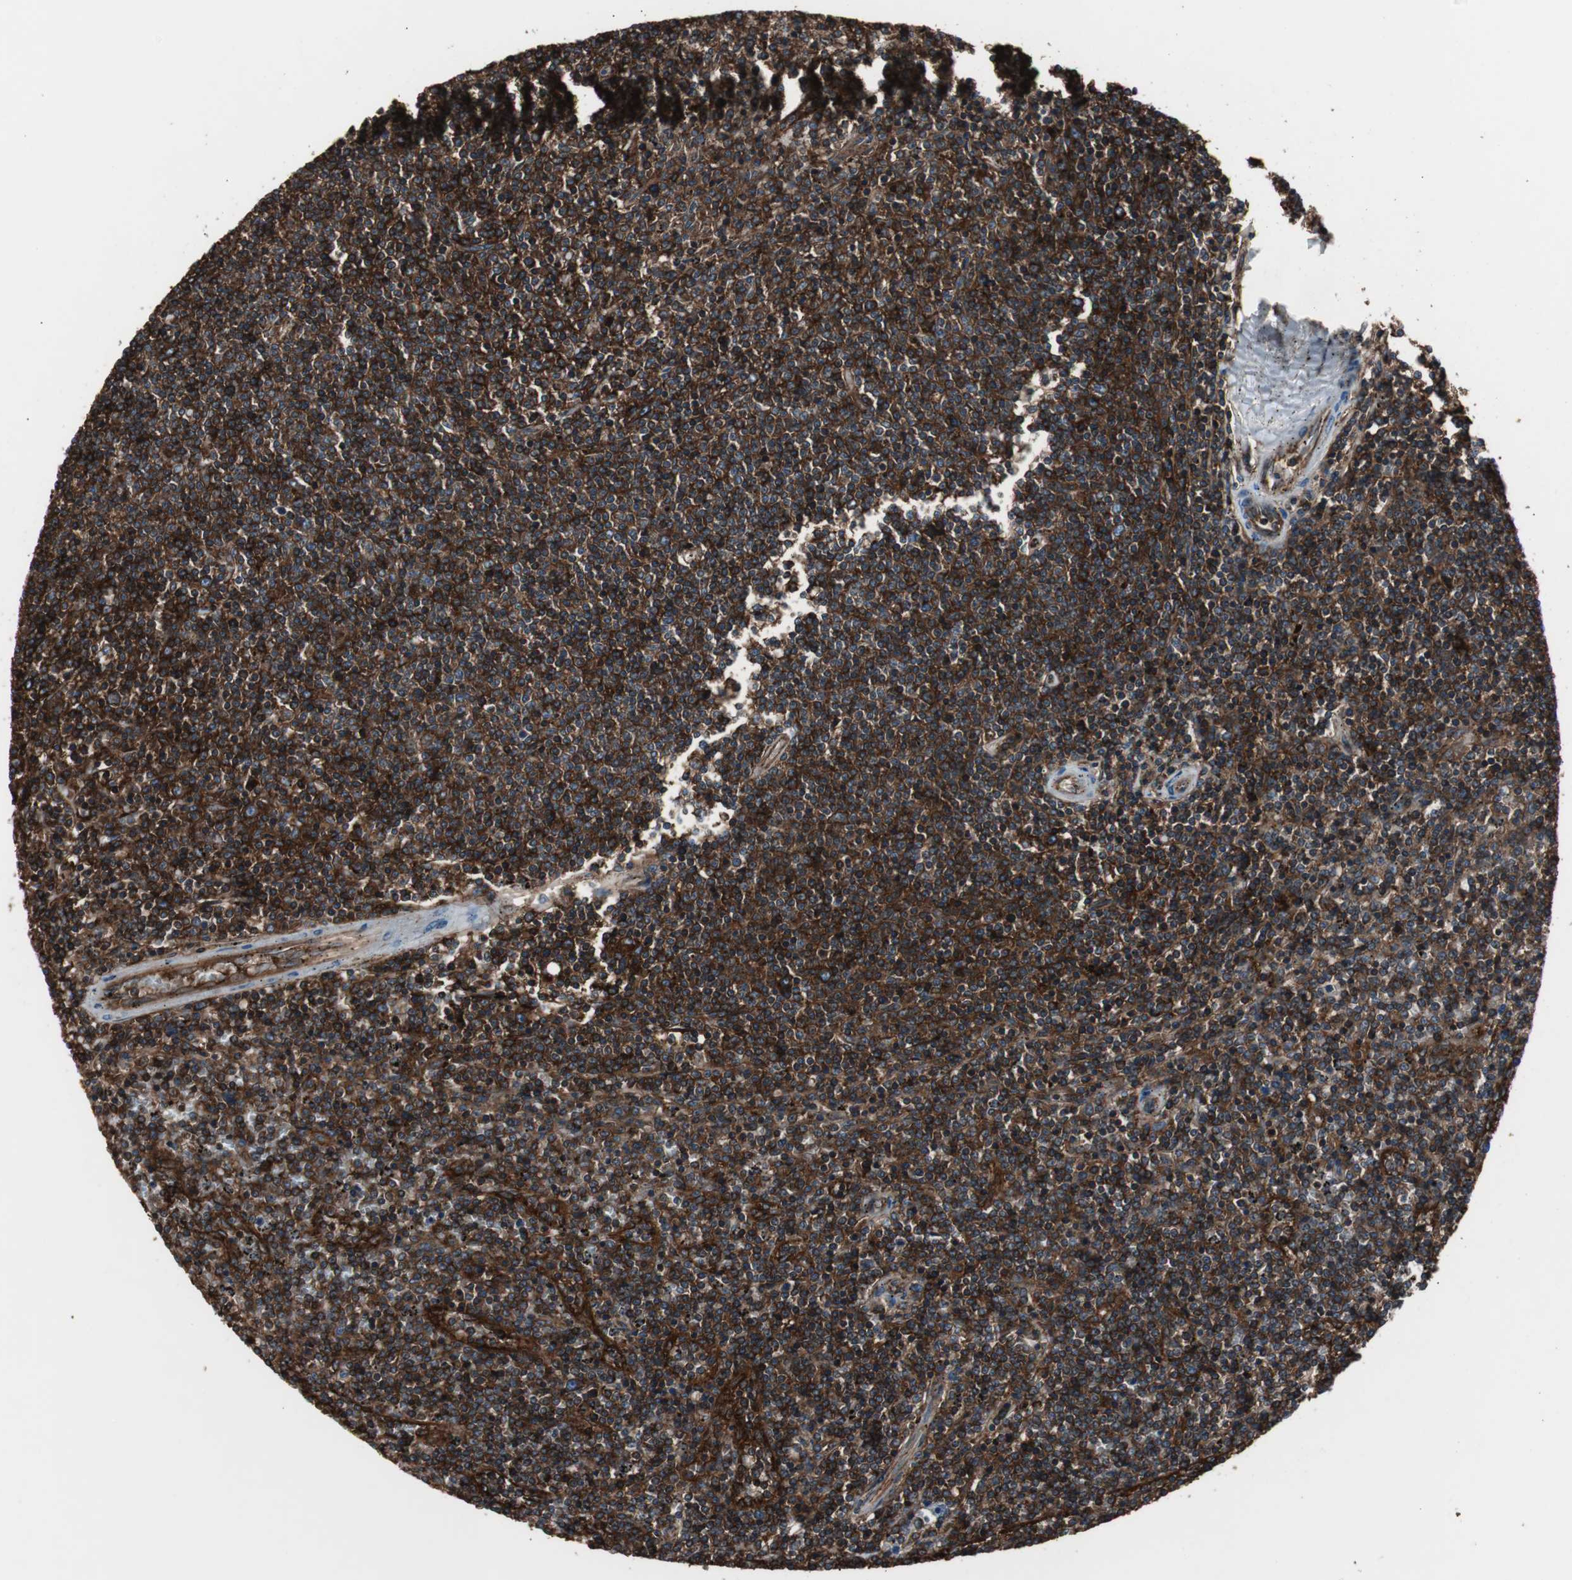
{"staining": {"intensity": "strong", "quantity": ">75%", "location": "cytoplasmic/membranous"}, "tissue": "lymphoma", "cell_type": "Tumor cells", "image_type": "cancer", "snomed": [{"axis": "morphology", "description": "Malignant lymphoma, non-Hodgkin's type, Low grade"}, {"axis": "topography", "description": "Spleen"}], "caption": "IHC (DAB (3,3'-diaminobenzidine)) staining of human low-grade malignant lymphoma, non-Hodgkin's type shows strong cytoplasmic/membranous protein positivity in about >75% of tumor cells. (brown staining indicates protein expression, while blue staining denotes nuclei).", "gene": "B2M", "patient": {"sex": "female", "age": 50}}